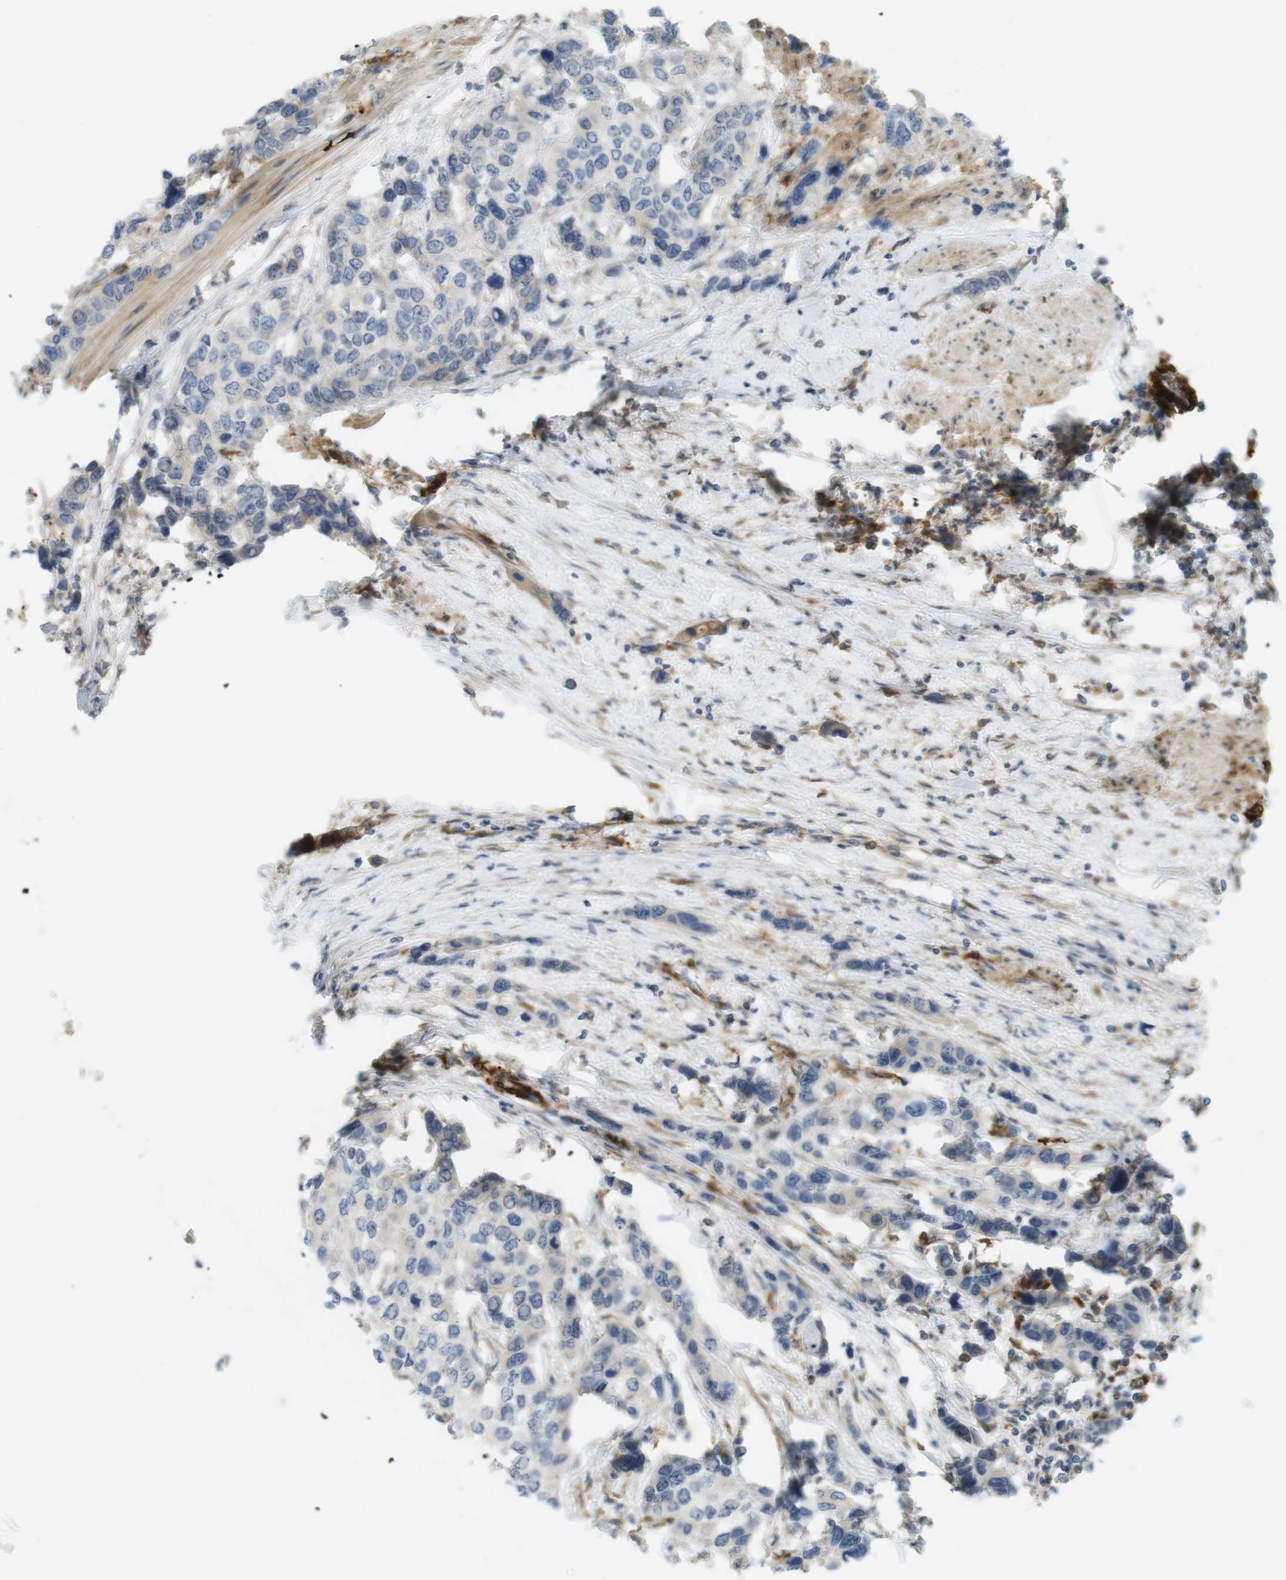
{"staining": {"intensity": "negative", "quantity": "none", "location": "none"}, "tissue": "urothelial cancer", "cell_type": "Tumor cells", "image_type": "cancer", "snomed": [{"axis": "morphology", "description": "Urothelial carcinoma, High grade"}, {"axis": "topography", "description": "Urinary bladder"}], "caption": "Immunohistochemistry histopathology image of urothelial cancer stained for a protein (brown), which exhibits no positivity in tumor cells.", "gene": "PDE3A", "patient": {"sex": "female", "age": 56}}